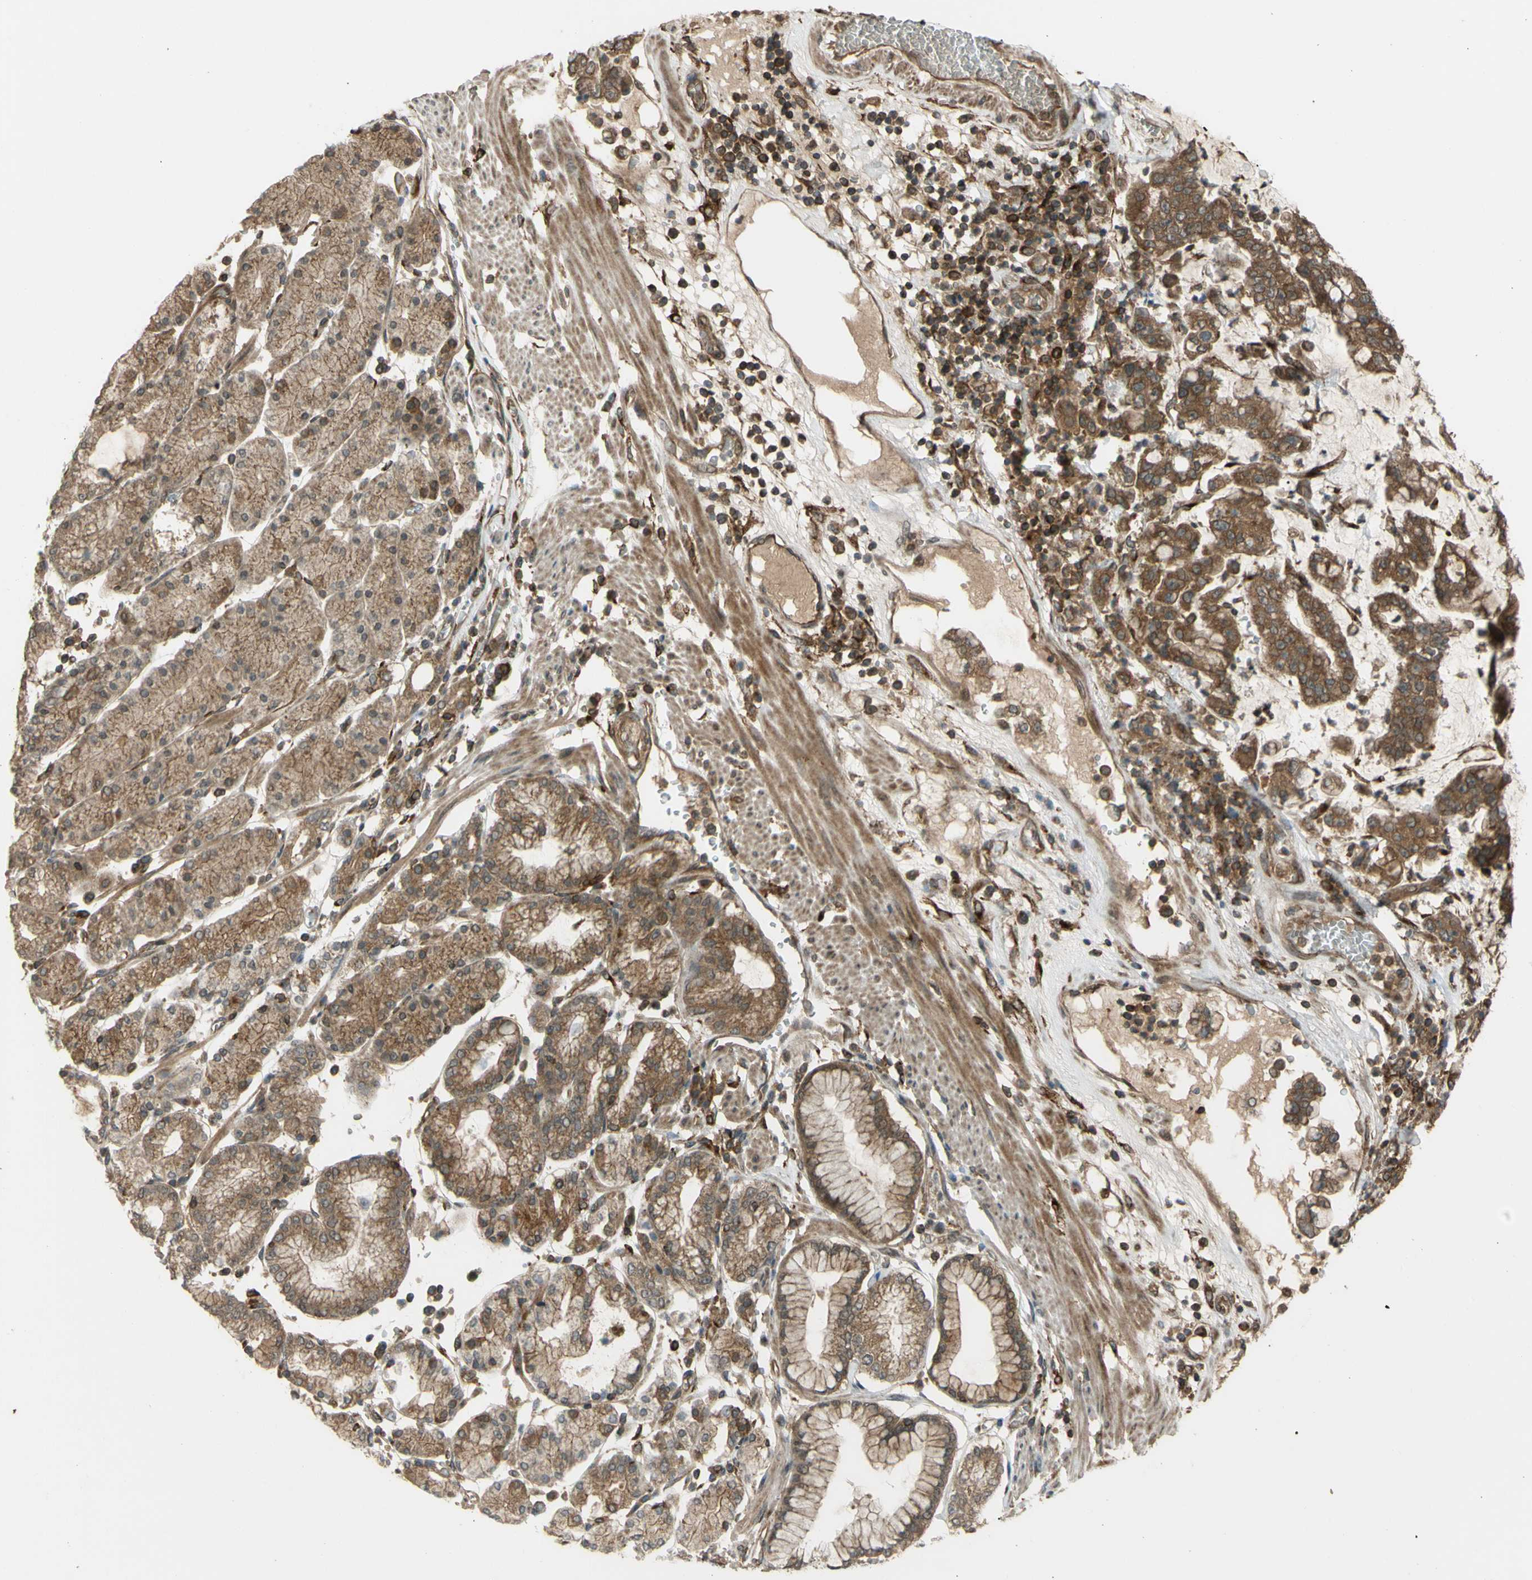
{"staining": {"intensity": "moderate", "quantity": ">75%", "location": "cytoplasmic/membranous"}, "tissue": "stomach cancer", "cell_type": "Tumor cells", "image_type": "cancer", "snomed": [{"axis": "morphology", "description": "Normal tissue, NOS"}, {"axis": "morphology", "description": "Adenocarcinoma, NOS"}, {"axis": "topography", "description": "Stomach, upper"}, {"axis": "topography", "description": "Stomach"}], "caption": "DAB (3,3'-diaminobenzidine) immunohistochemical staining of stomach cancer (adenocarcinoma) shows moderate cytoplasmic/membranous protein expression in approximately >75% of tumor cells.", "gene": "FLII", "patient": {"sex": "male", "age": 76}}